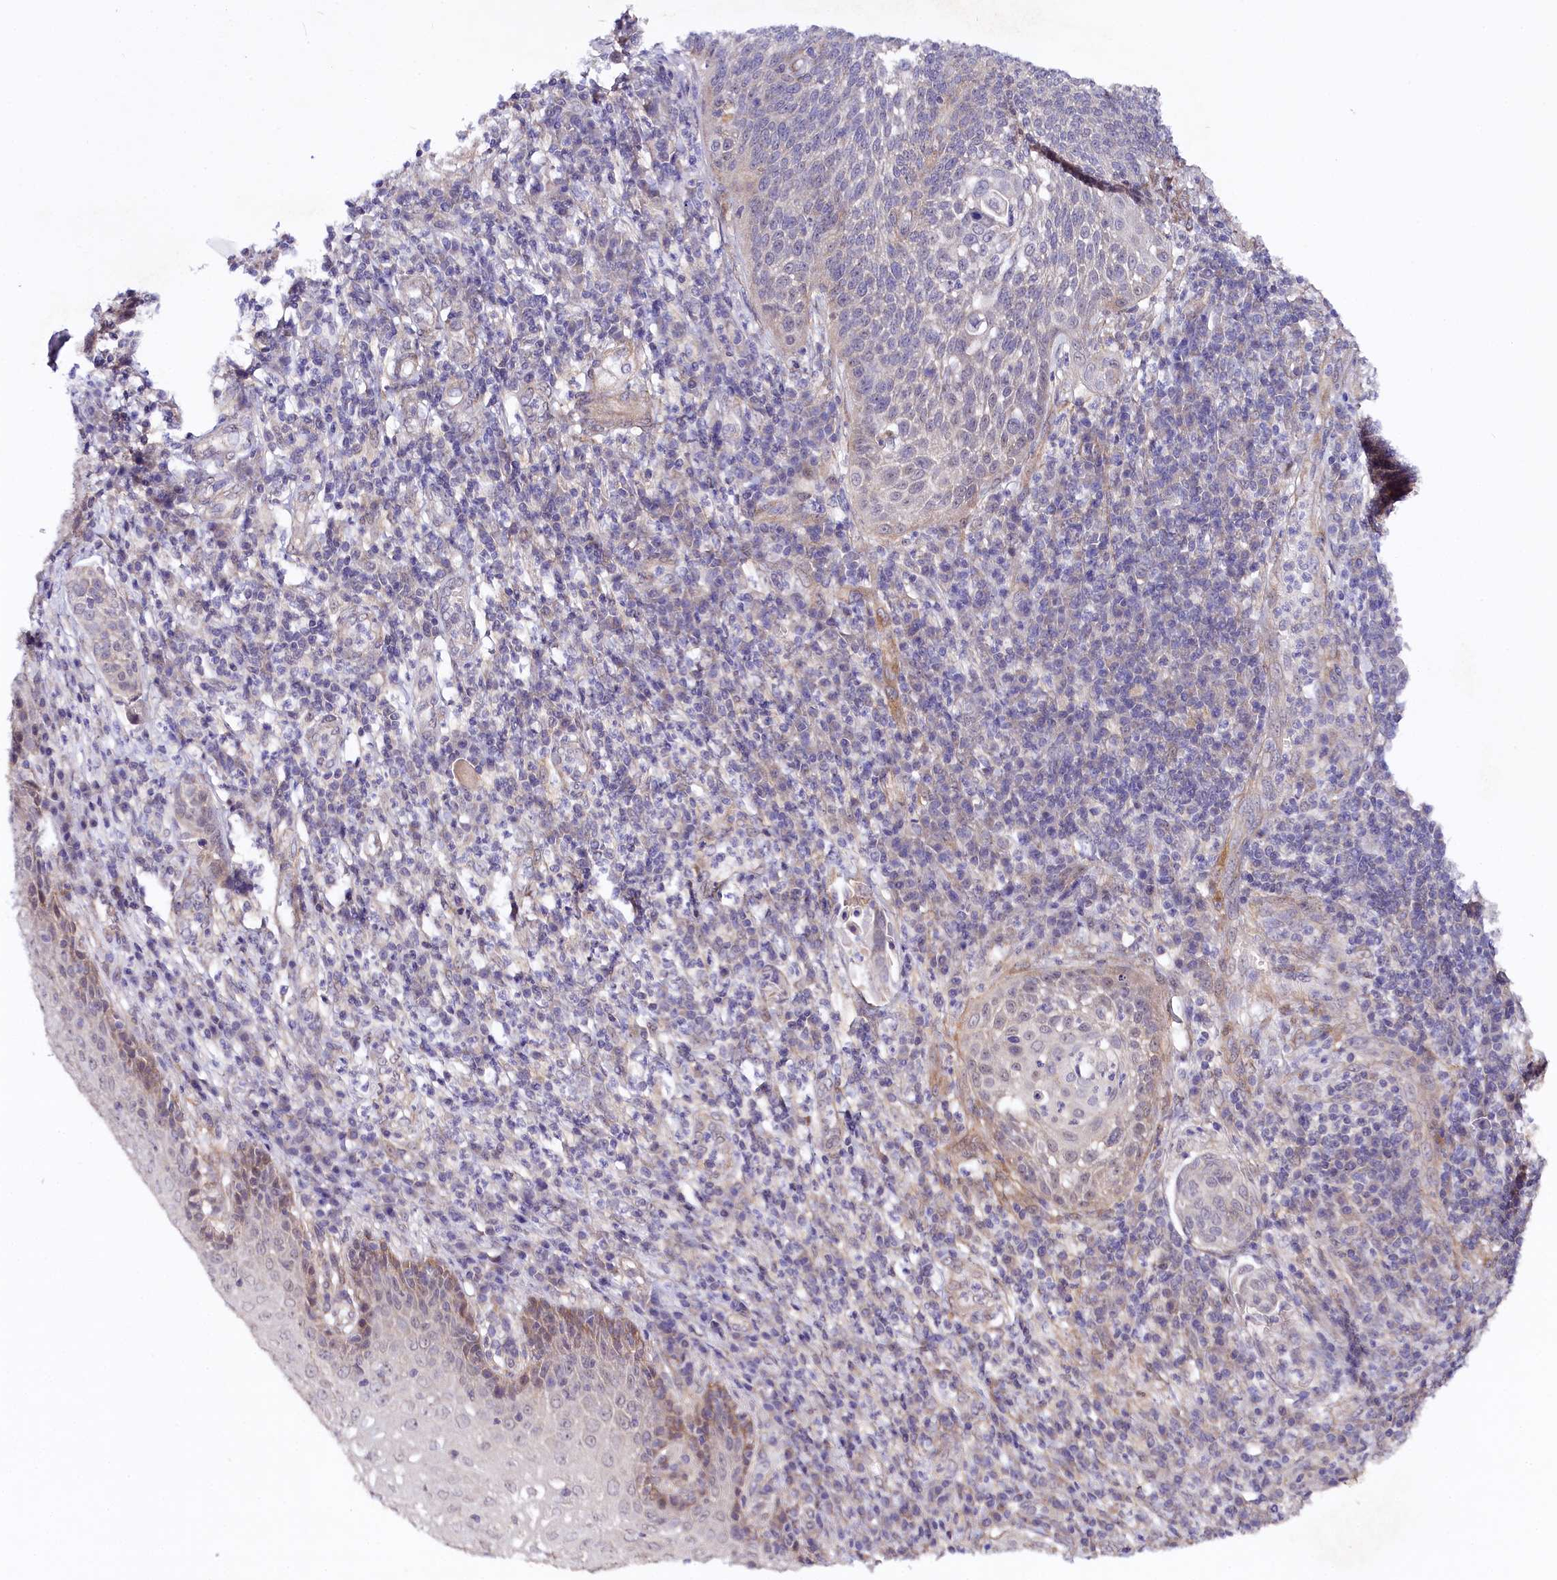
{"staining": {"intensity": "weak", "quantity": "<25%", "location": "cytoplasmic/membranous"}, "tissue": "cervical cancer", "cell_type": "Tumor cells", "image_type": "cancer", "snomed": [{"axis": "morphology", "description": "Squamous cell carcinoma, NOS"}, {"axis": "topography", "description": "Cervix"}], "caption": "There is no significant positivity in tumor cells of cervical cancer.", "gene": "PHLDB1", "patient": {"sex": "female", "age": 34}}